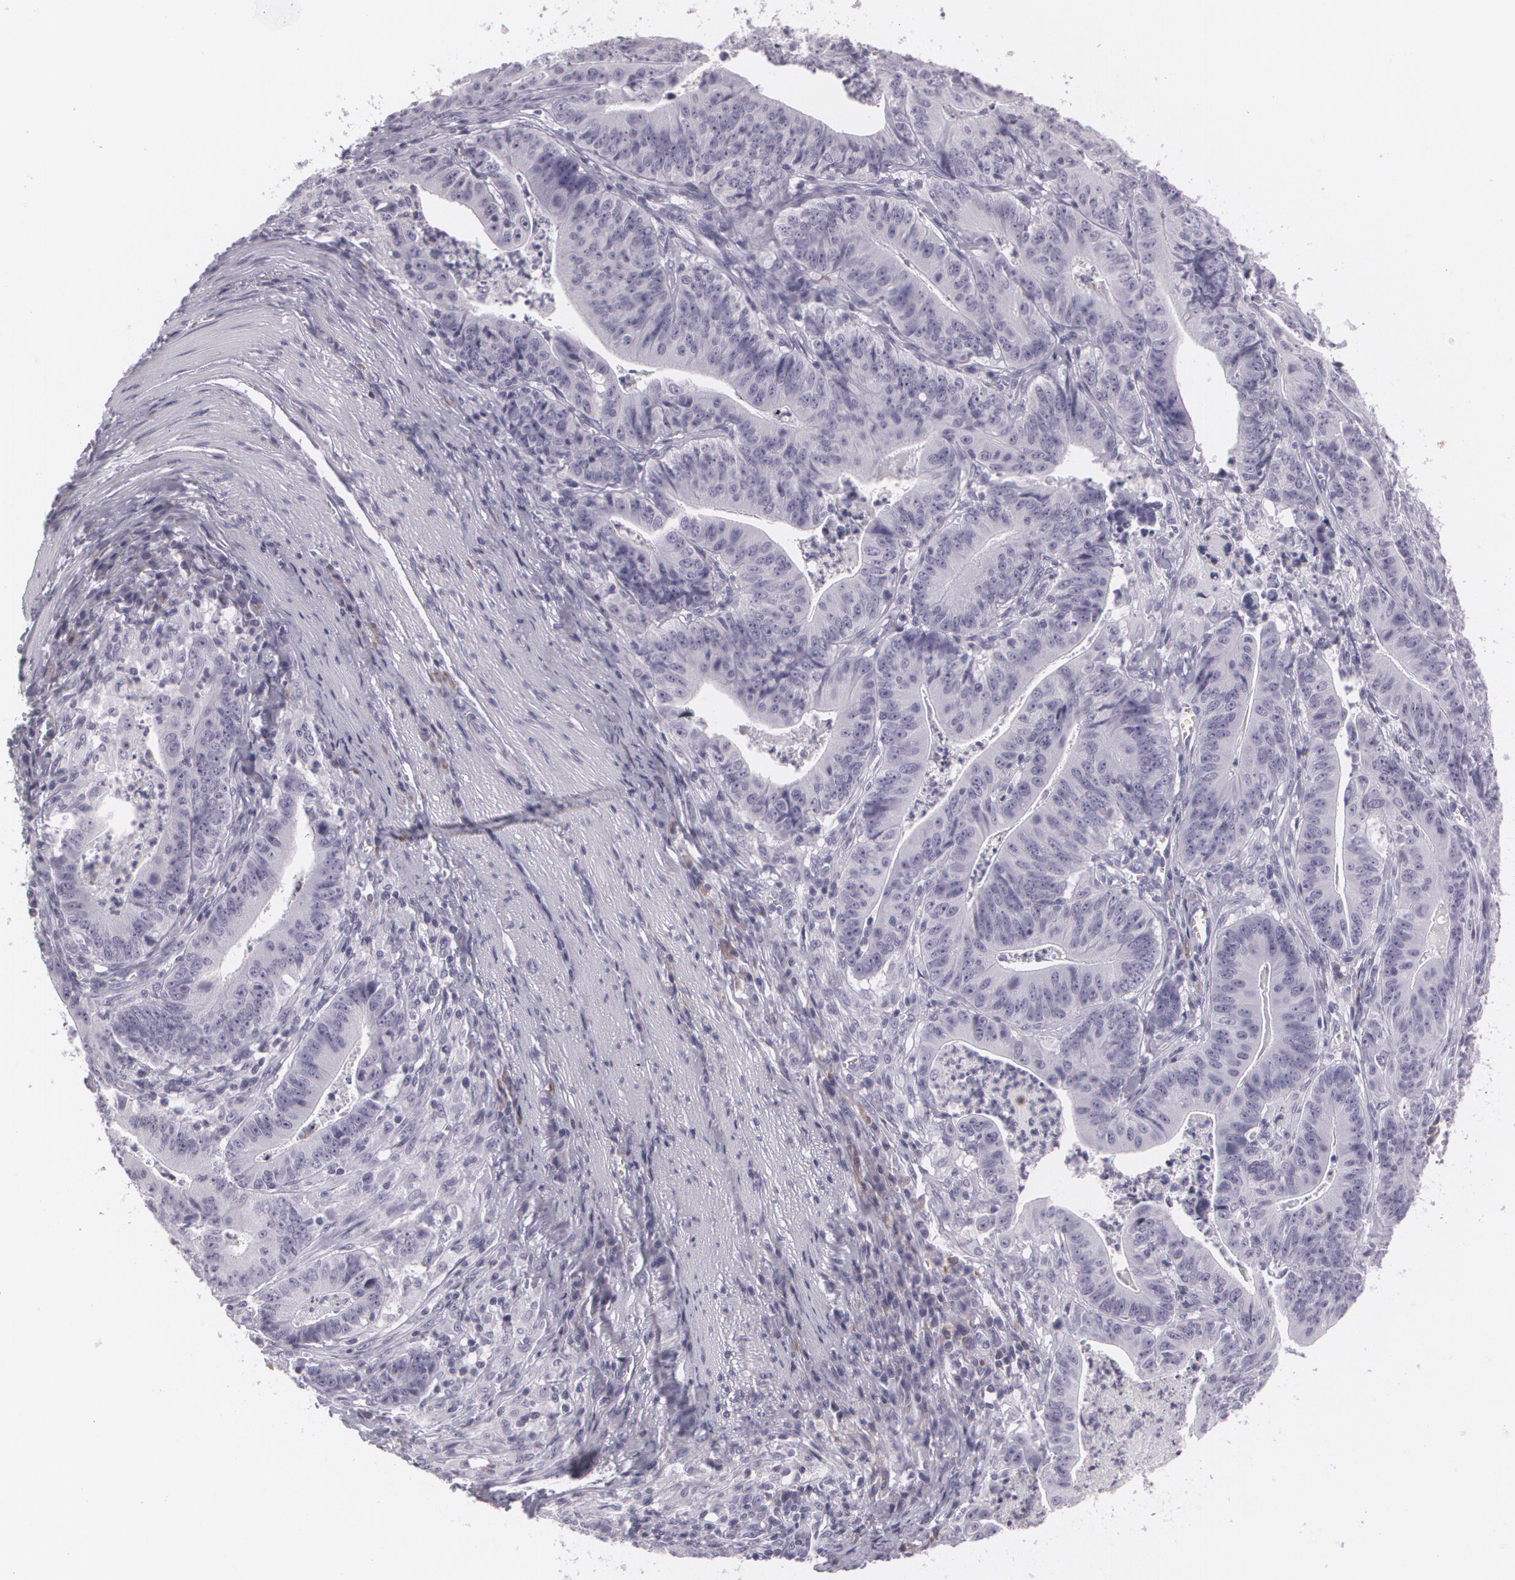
{"staining": {"intensity": "negative", "quantity": "none", "location": "none"}, "tissue": "stomach cancer", "cell_type": "Tumor cells", "image_type": "cancer", "snomed": [{"axis": "morphology", "description": "Adenocarcinoma, NOS"}, {"axis": "topography", "description": "Stomach, lower"}], "caption": "The immunohistochemistry (IHC) micrograph has no significant positivity in tumor cells of stomach adenocarcinoma tissue.", "gene": "MAP2", "patient": {"sex": "female", "age": 86}}